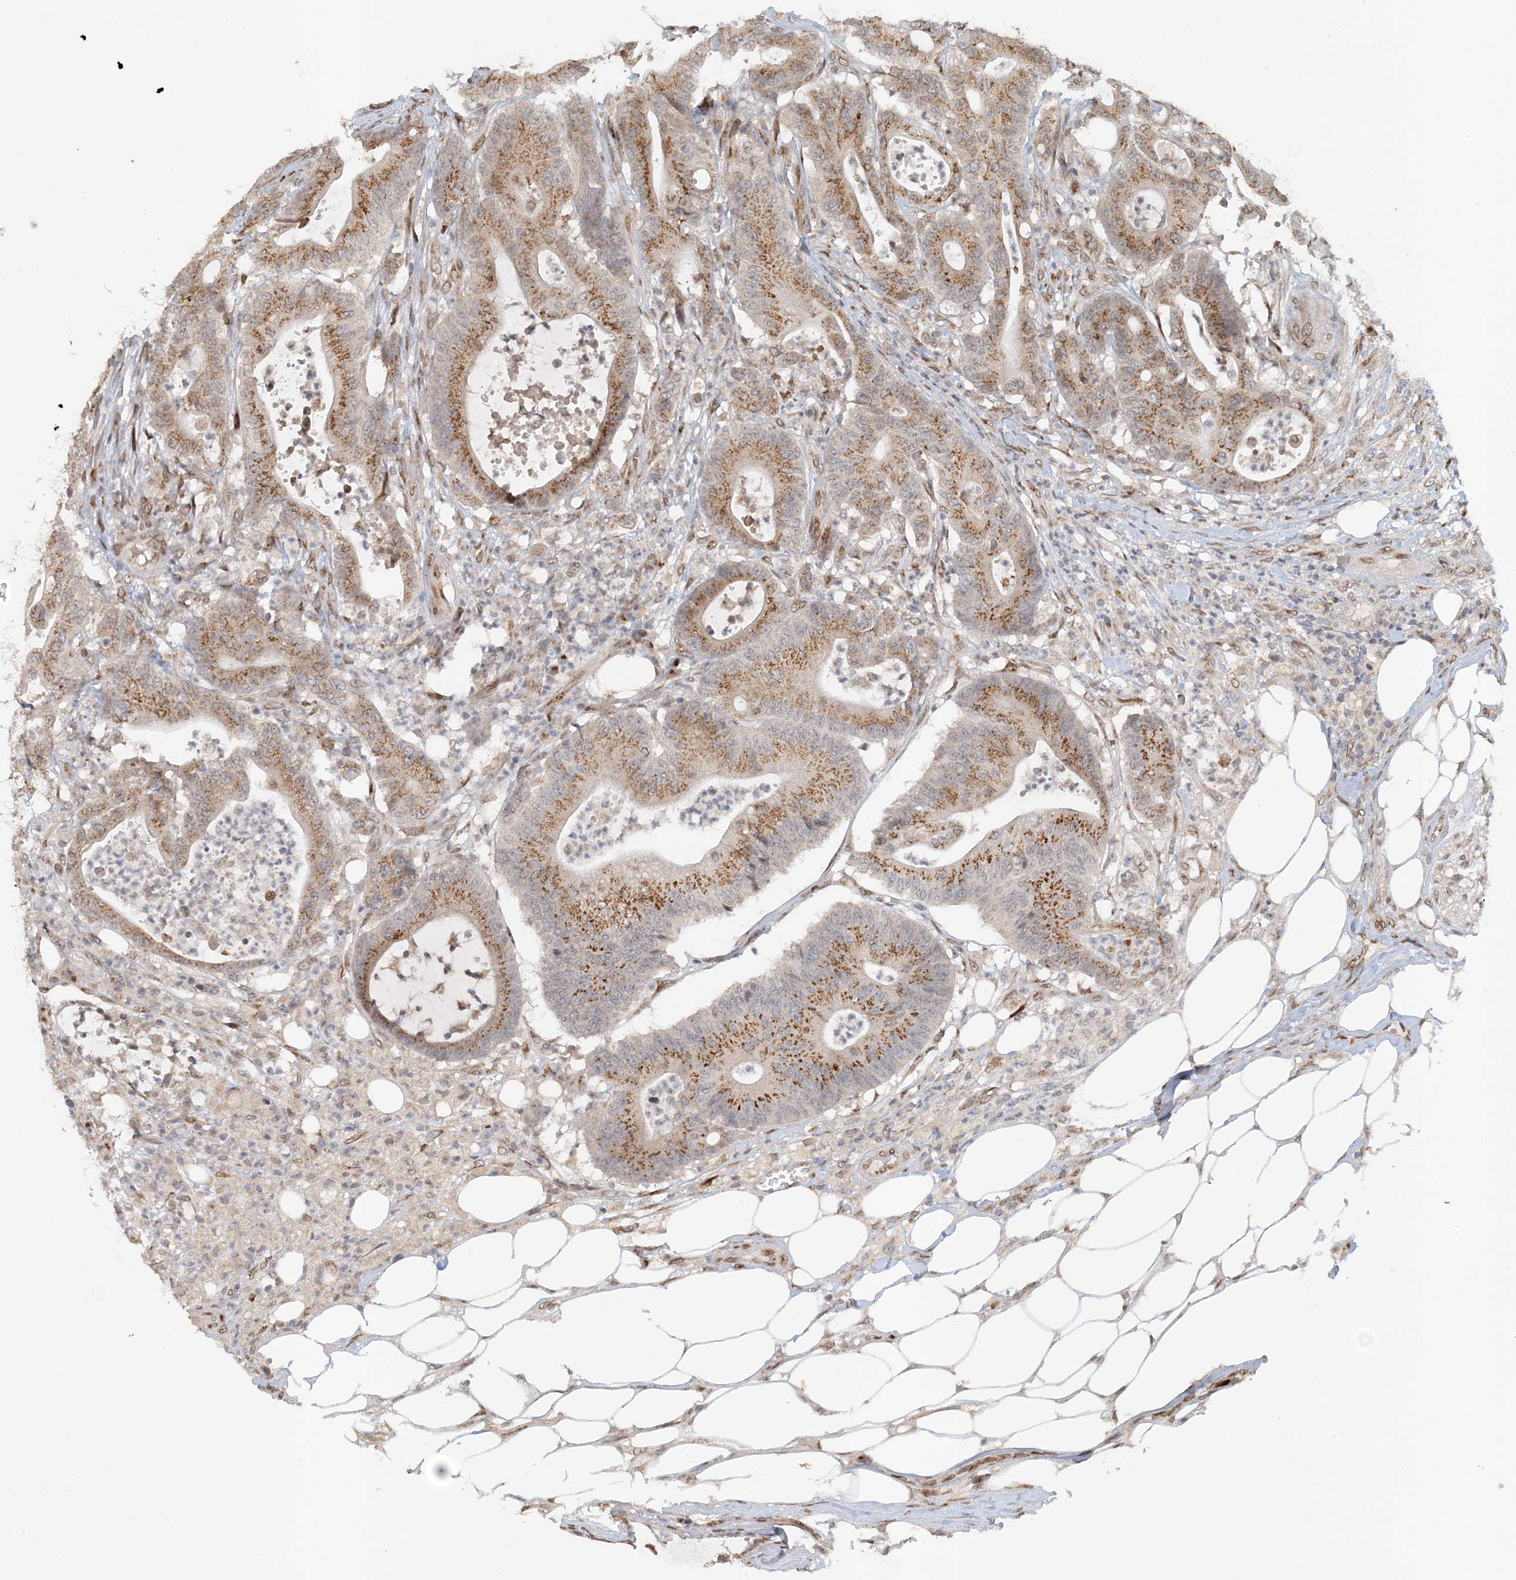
{"staining": {"intensity": "moderate", "quantity": ">75%", "location": "cytoplasmic/membranous"}, "tissue": "colorectal cancer", "cell_type": "Tumor cells", "image_type": "cancer", "snomed": [{"axis": "morphology", "description": "Adenocarcinoma, NOS"}, {"axis": "topography", "description": "Colon"}], "caption": "A high-resolution photomicrograph shows IHC staining of adenocarcinoma (colorectal), which shows moderate cytoplasmic/membranous expression in about >75% of tumor cells. The protein is shown in brown color, while the nuclei are stained blue.", "gene": "SLC35A2", "patient": {"sex": "female", "age": 84}}